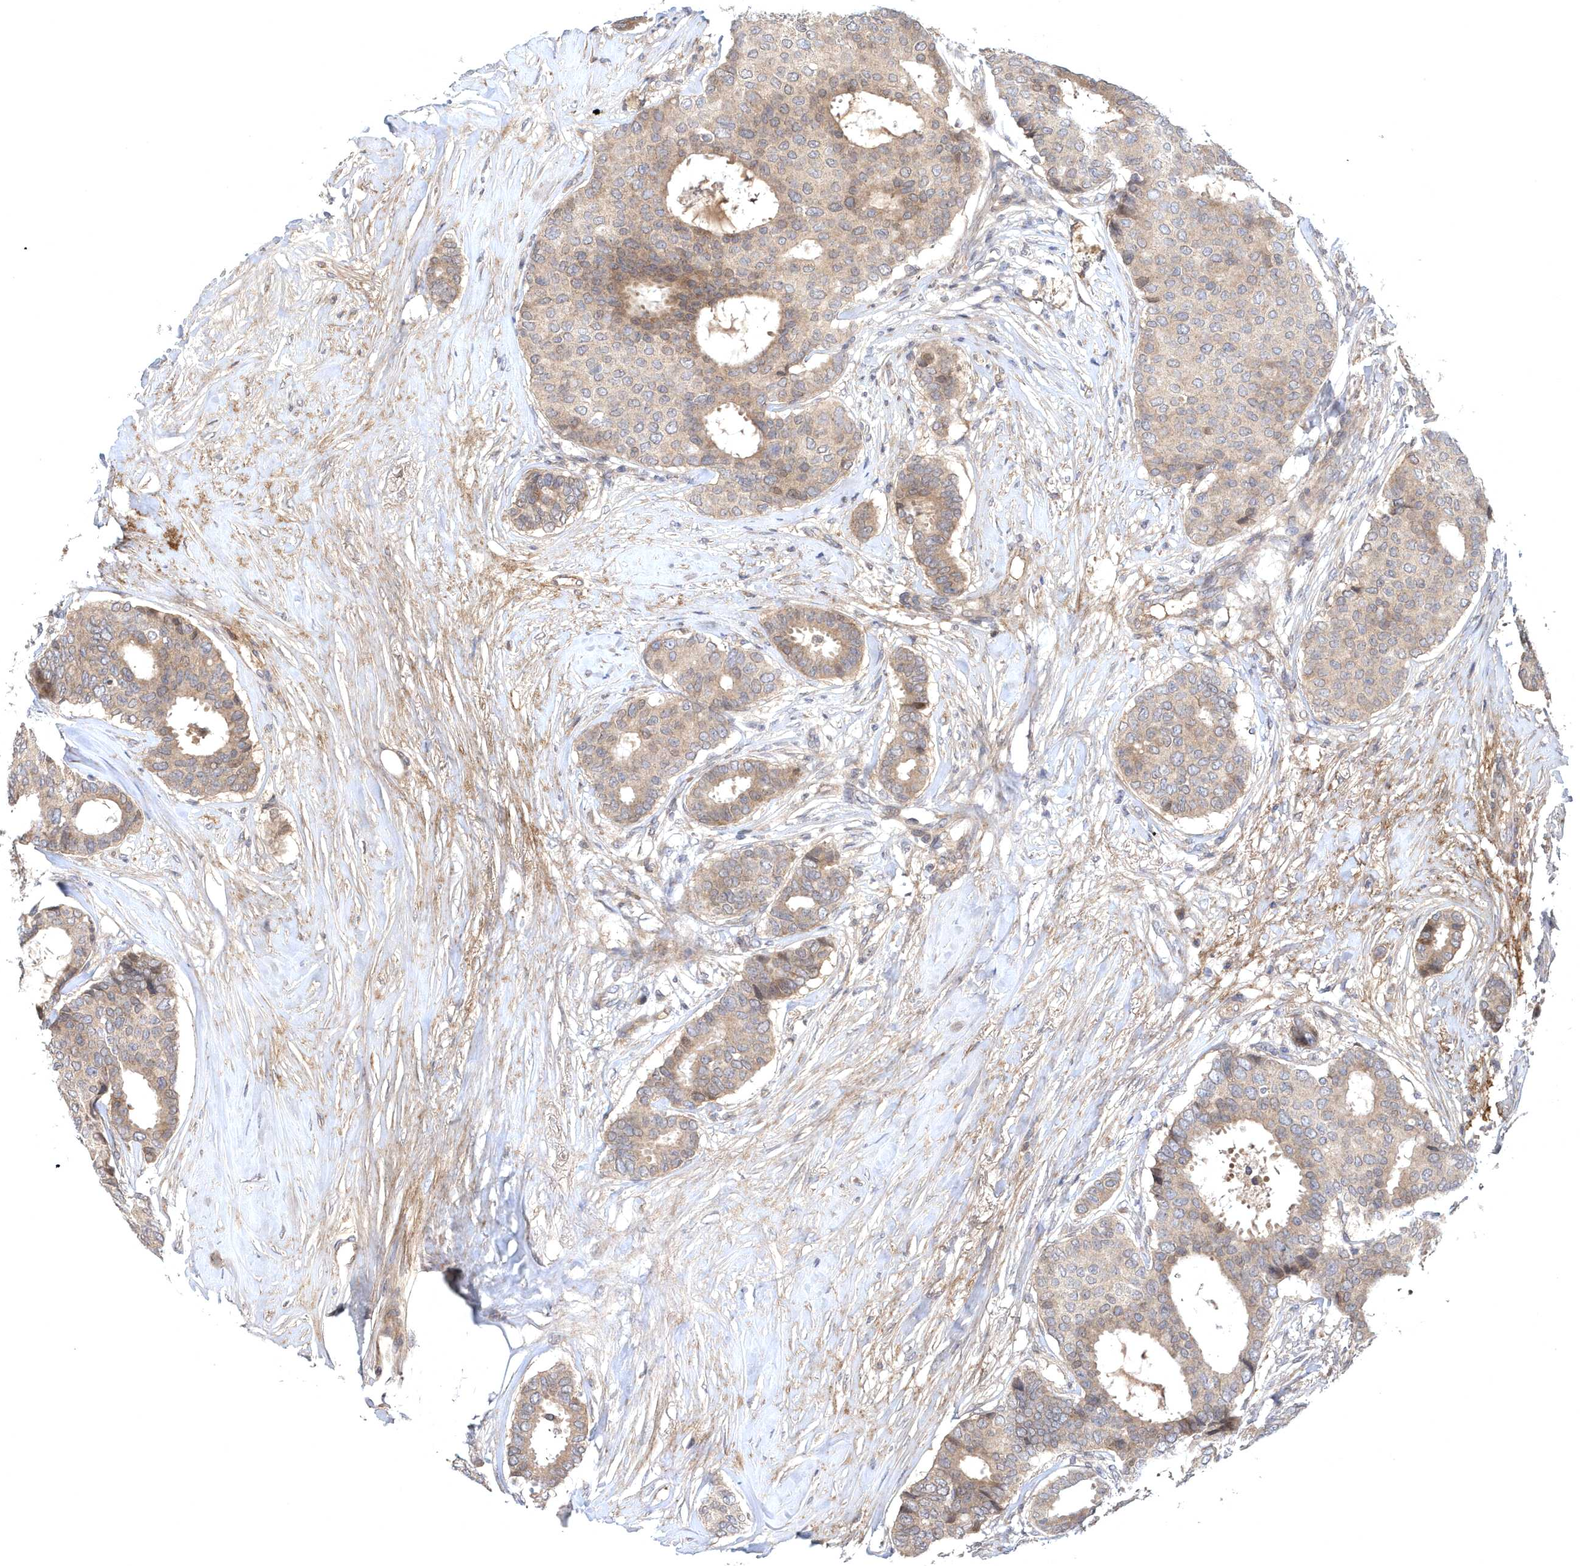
{"staining": {"intensity": "weak", "quantity": ">75%", "location": "cytoplasmic/membranous"}, "tissue": "breast cancer", "cell_type": "Tumor cells", "image_type": "cancer", "snomed": [{"axis": "morphology", "description": "Duct carcinoma"}, {"axis": "topography", "description": "Breast"}], "caption": "Tumor cells exhibit low levels of weak cytoplasmic/membranous expression in approximately >75% of cells in human invasive ductal carcinoma (breast).", "gene": "HMGCS1", "patient": {"sex": "female", "age": 75}}